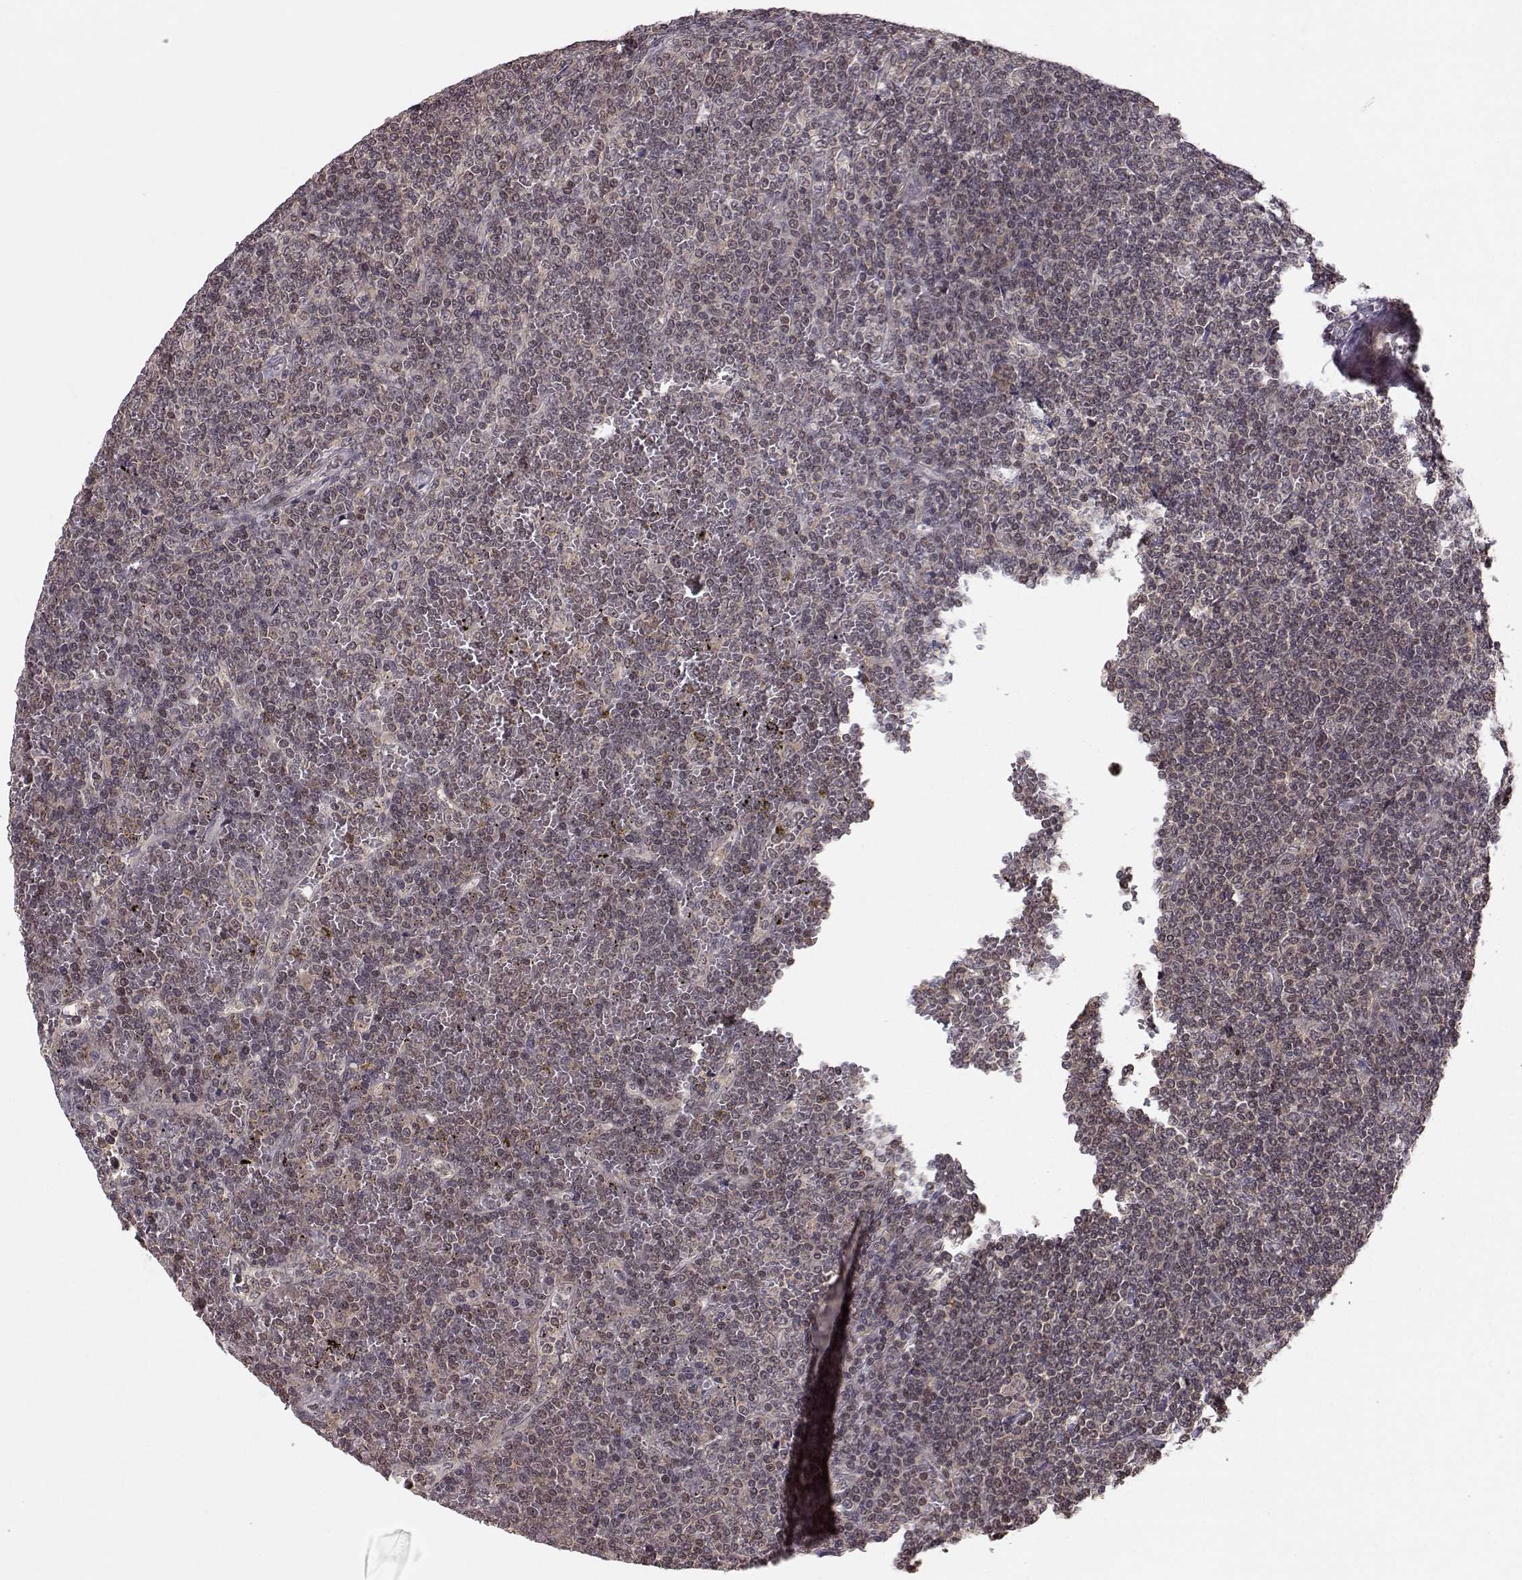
{"staining": {"intensity": "negative", "quantity": "none", "location": "none"}, "tissue": "lymphoma", "cell_type": "Tumor cells", "image_type": "cancer", "snomed": [{"axis": "morphology", "description": "Malignant lymphoma, non-Hodgkin's type, Low grade"}, {"axis": "topography", "description": "Spleen"}], "caption": "This micrograph is of lymphoma stained with IHC to label a protein in brown with the nuclei are counter-stained blue. There is no staining in tumor cells.", "gene": "PLEKHG3", "patient": {"sex": "female", "age": 19}}